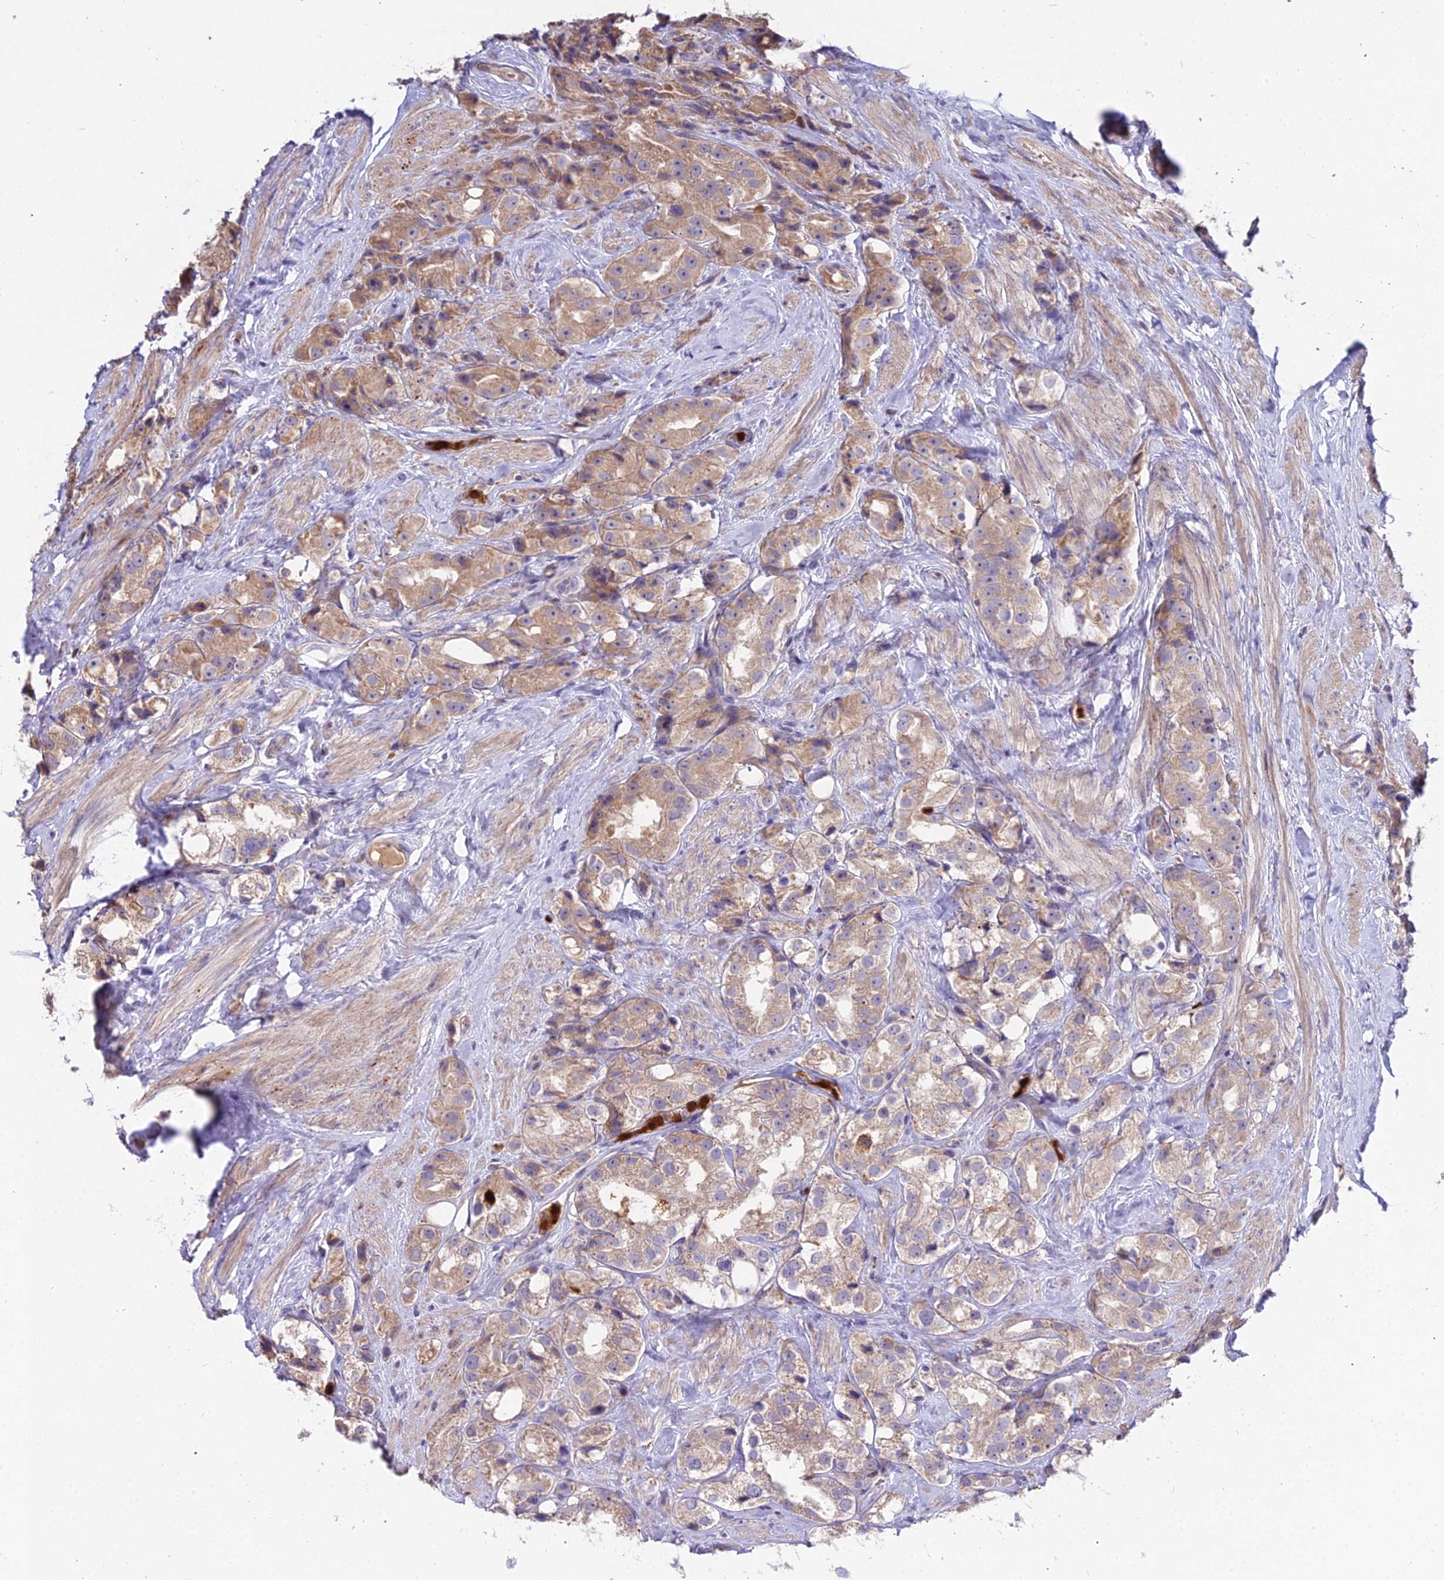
{"staining": {"intensity": "weak", "quantity": ">75%", "location": "cytoplasmic/membranous"}, "tissue": "prostate cancer", "cell_type": "Tumor cells", "image_type": "cancer", "snomed": [{"axis": "morphology", "description": "Adenocarcinoma, NOS"}, {"axis": "topography", "description": "Prostate"}], "caption": "This histopathology image demonstrates IHC staining of adenocarcinoma (prostate), with low weak cytoplasmic/membranous staining in approximately >75% of tumor cells.", "gene": "EID2", "patient": {"sex": "male", "age": 79}}